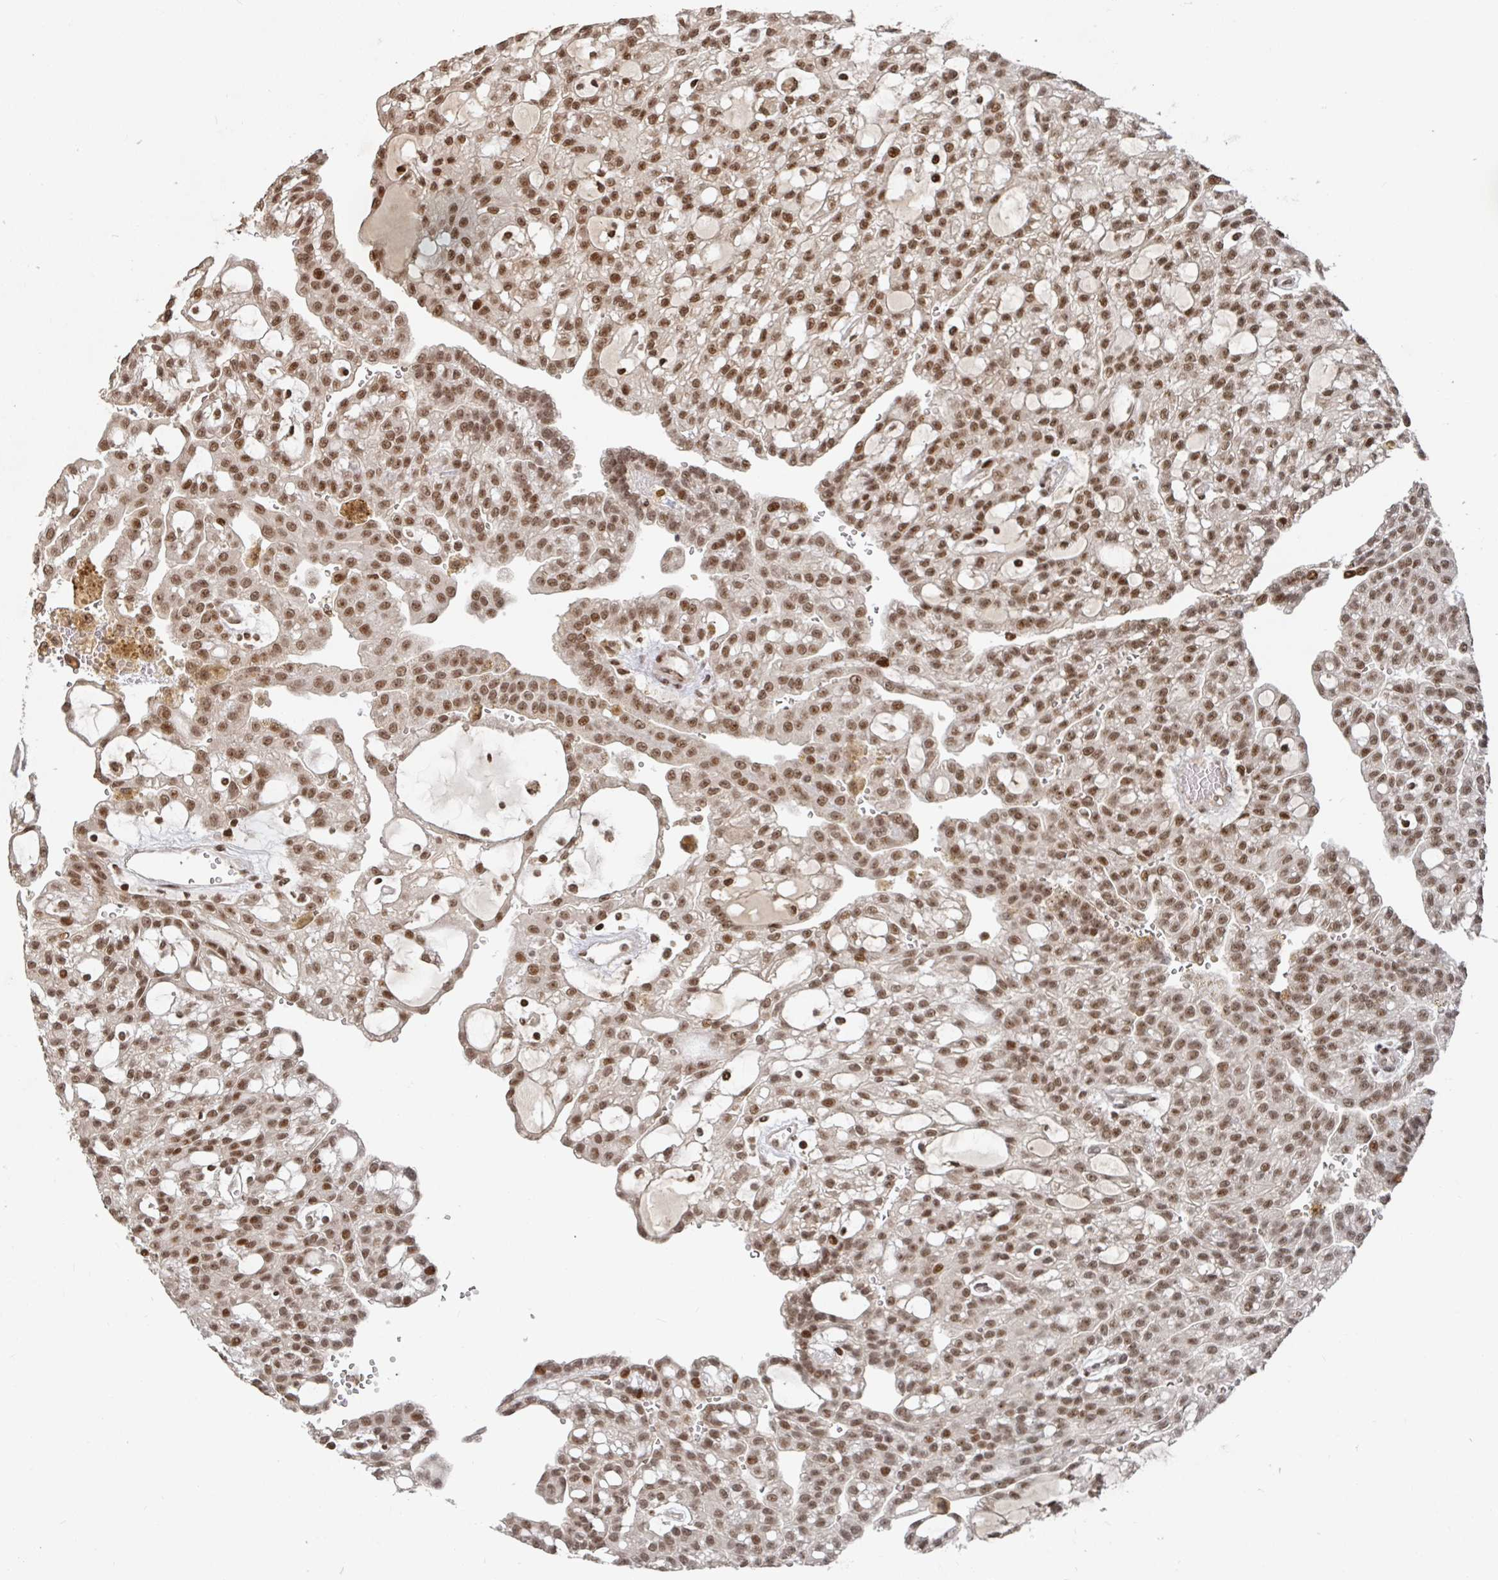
{"staining": {"intensity": "moderate", "quantity": ">75%", "location": "nuclear"}, "tissue": "renal cancer", "cell_type": "Tumor cells", "image_type": "cancer", "snomed": [{"axis": "morphology", "description": "Adenocarcinoma, NOS"}, {"axis": "topography", "description": "Kidney"}], "caption": "About >75% of tumor cells in renal adenocarcinoma show moderate nuclear protein staining as visualized by brown immunohistochemical staining.", "gene": "ZDHHC12", "patient": {"sex": "male", "age": 63}}